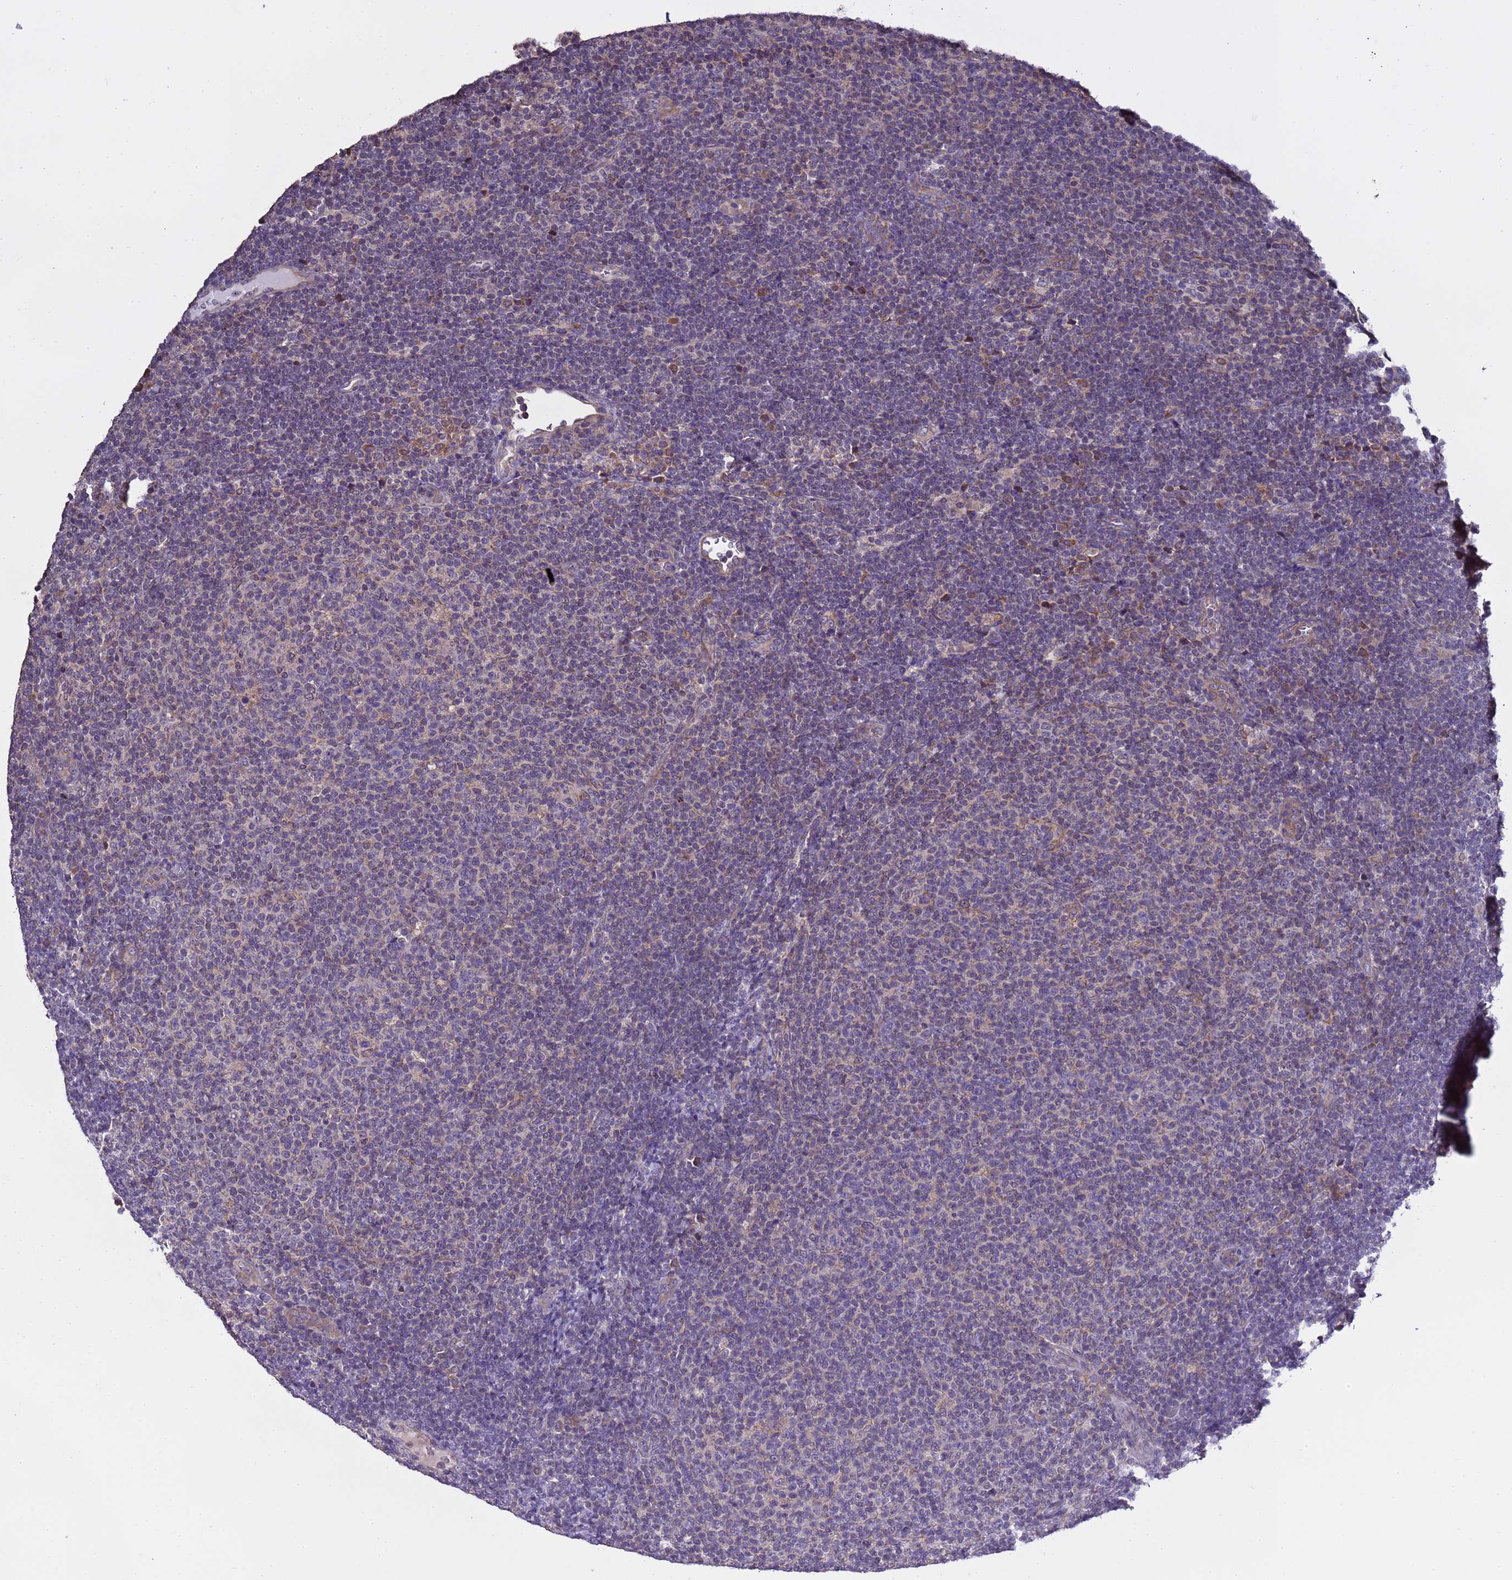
{"staining": {"intensity": "negative", "quantity": "none", "location": "none"}, "tissue": "lymphoma", "cell_type": "Tumor cells", "image_type": "cancer", "snomed": [{"axis": "morphology", "description": "Malignant lymphoma, non-Hodgkin's type, Low grade"}, {"axis": "topography", "description": "Lymph node"}], "caption": "The photomicrograph exhibits no staining of tumor cells in malignant lymphoma, non-Hodgkin's type (low-grade). Nuclei are stained in blue.", "gene": "ELMOD2", "patient": {"sex": "male", "age": 66}}